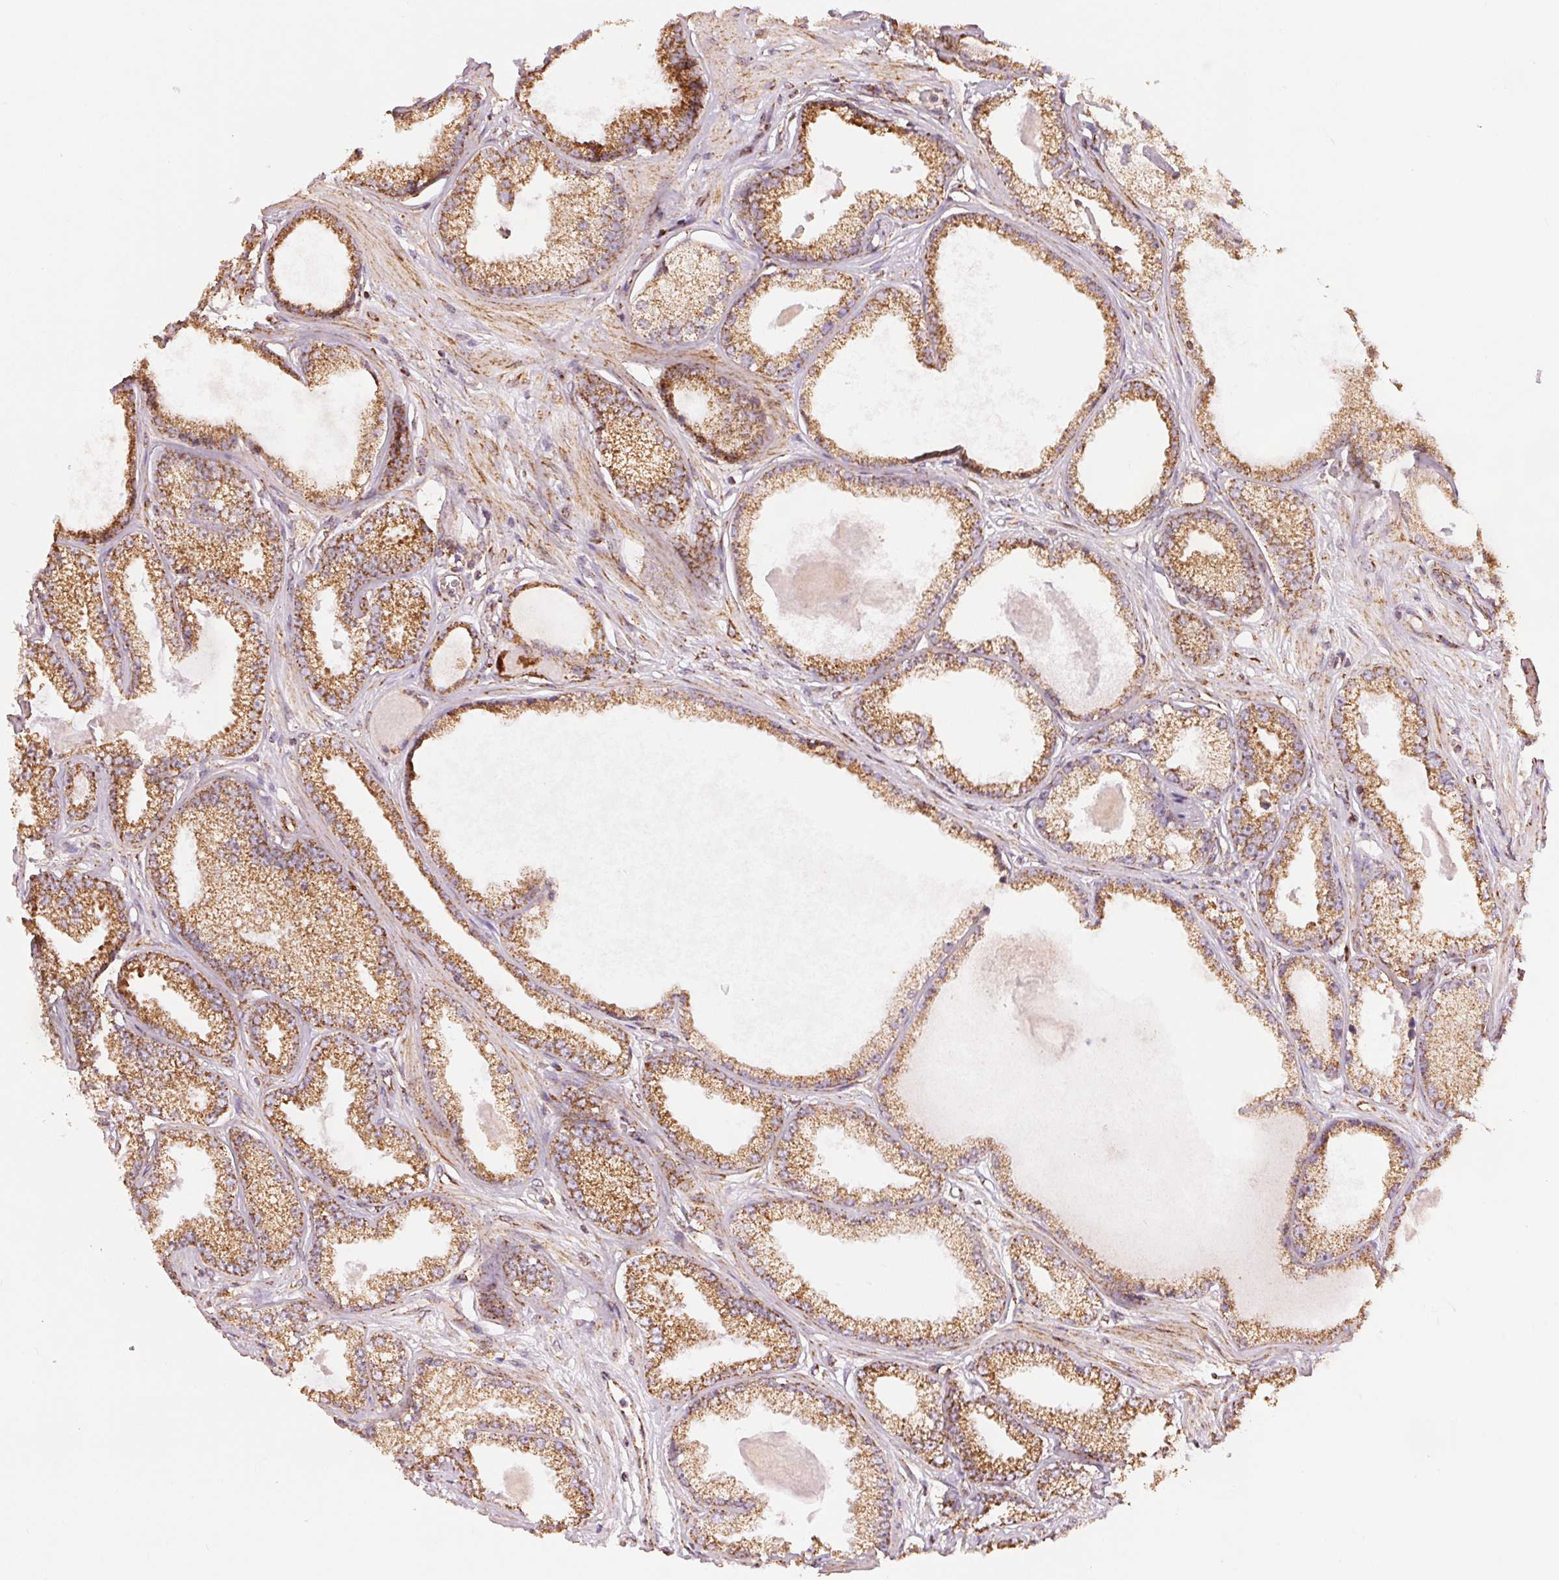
{"staining": {"intensity": "moderate", "quantity": ">75%", "location": "cytoplasmic/membranous"}, "tissue": "prostate cancer", "cell_type": "Tumor cells", "image_type": "cancer", "snomed": [{"axis": "morphology", "description": "Adenocarcinoma, Low grade"}, {"axis": "topography", "description": "Prostate"}], "caption": "This micrograph demonstrates immunohistochemistry staining of prostate cancer (low-grade adenocarcinoma), with medium moderate cytoplasmic/membranous staining in about >75% of tumor cells.", "gene": "SDHB", "patient": {"sex": "male", "age": 64}}